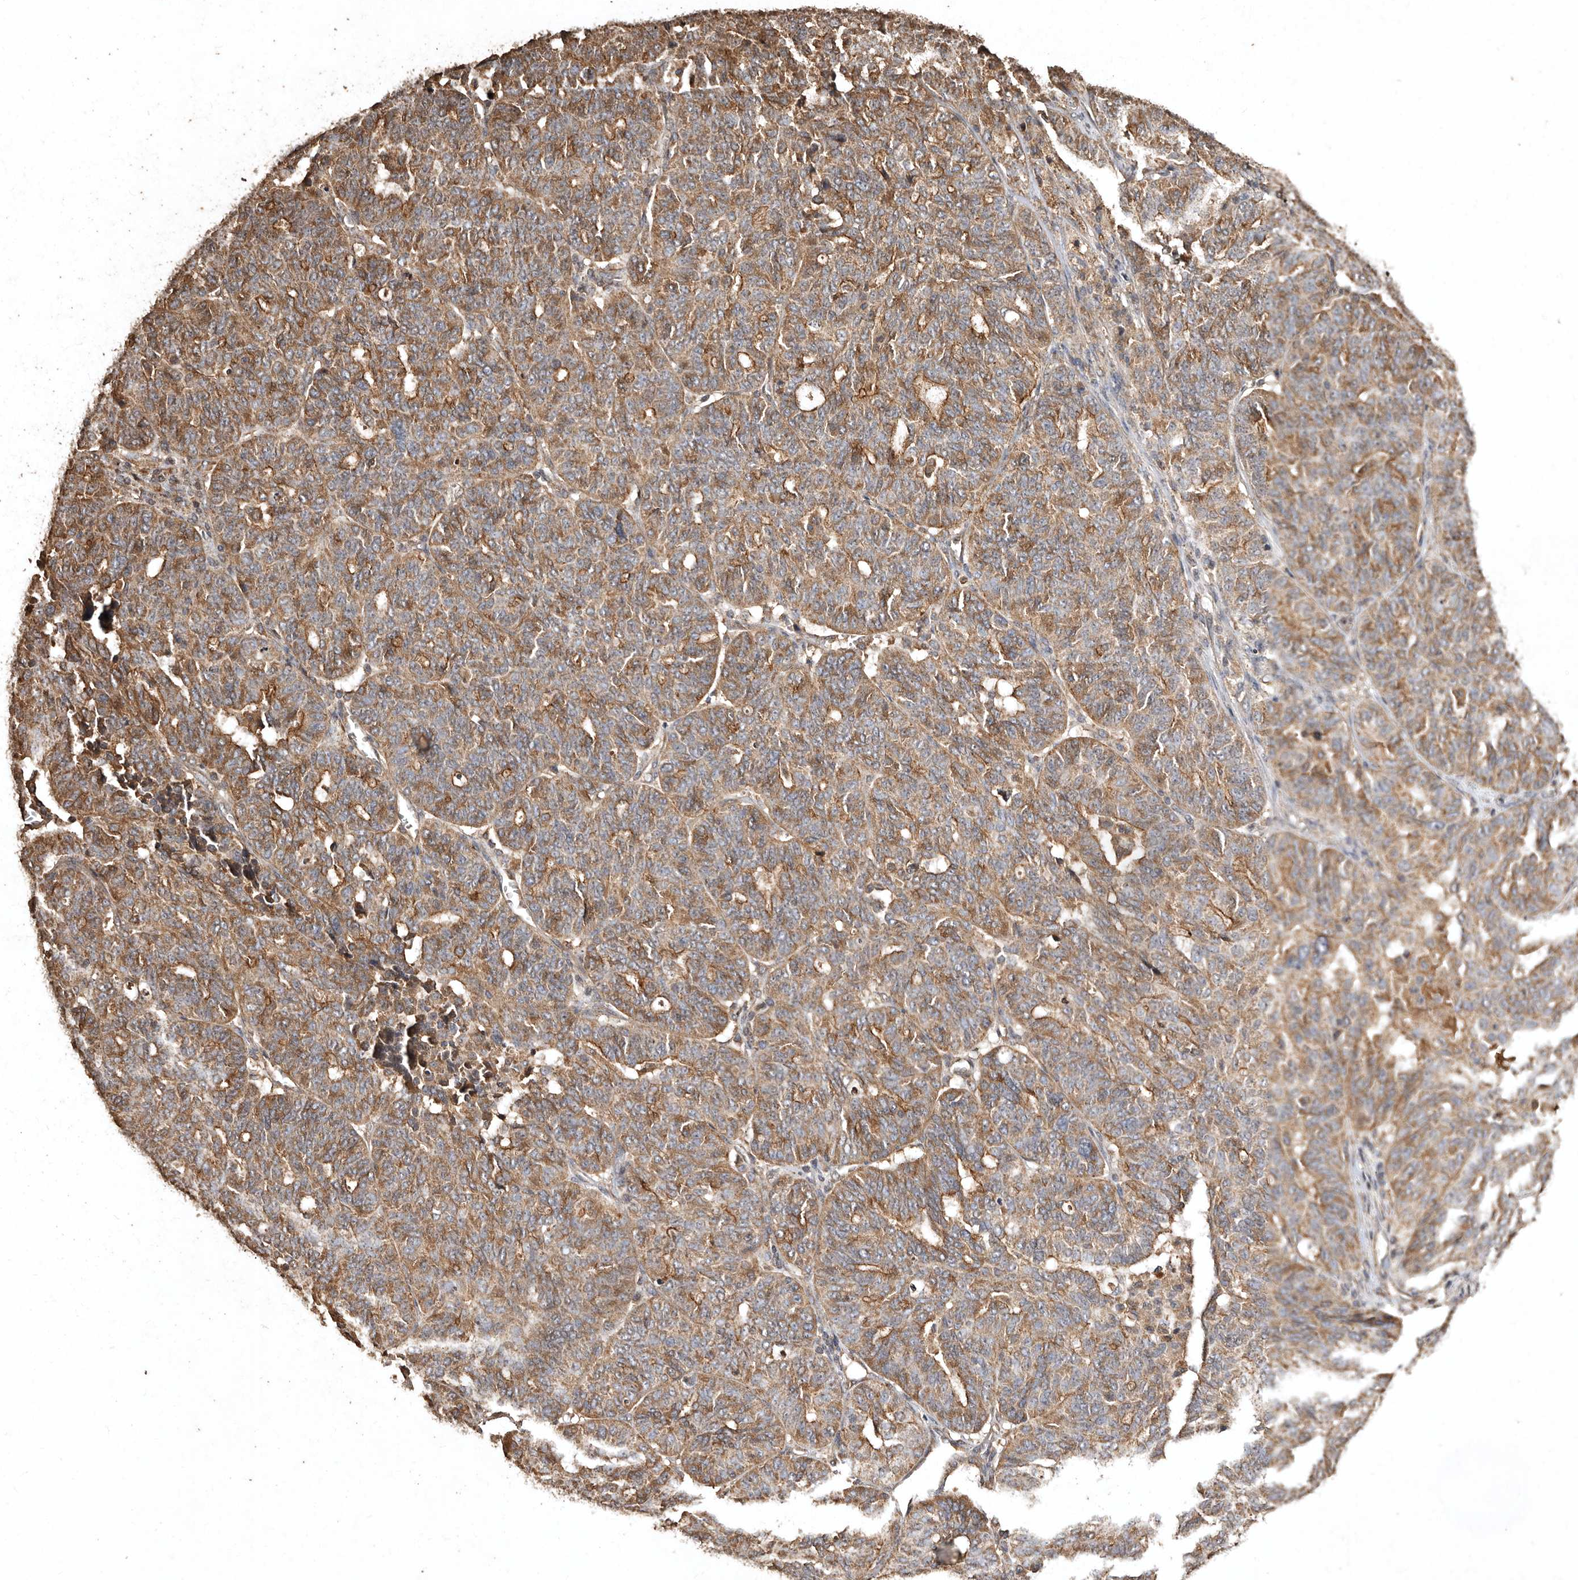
{"staining": {"intensity": "moderate", "quantity": ">75%", "location": "cytoplasmic/membranous"}, "tissue": "ovarian cancer", "cell_type": "Tumor cells", "image_type": "cancer", "snomed": [{"axis": "morphology", "description": "Cystadenocarcinoma, serous, NOS"}, {"axis": "topography", "description": "Ovary"}], "caption": "Protein staining by immunohistochemistry demonstrates moderate cytoplasmic/membranous staining in about >75% of tumor cells in ovarian cancer. Immunohistochemistry (ihc) stains the protein of interest in brown and the nuclei are stained blue.", "gene": "FARS2", "patient": {"sex": "female", "age": 59}}